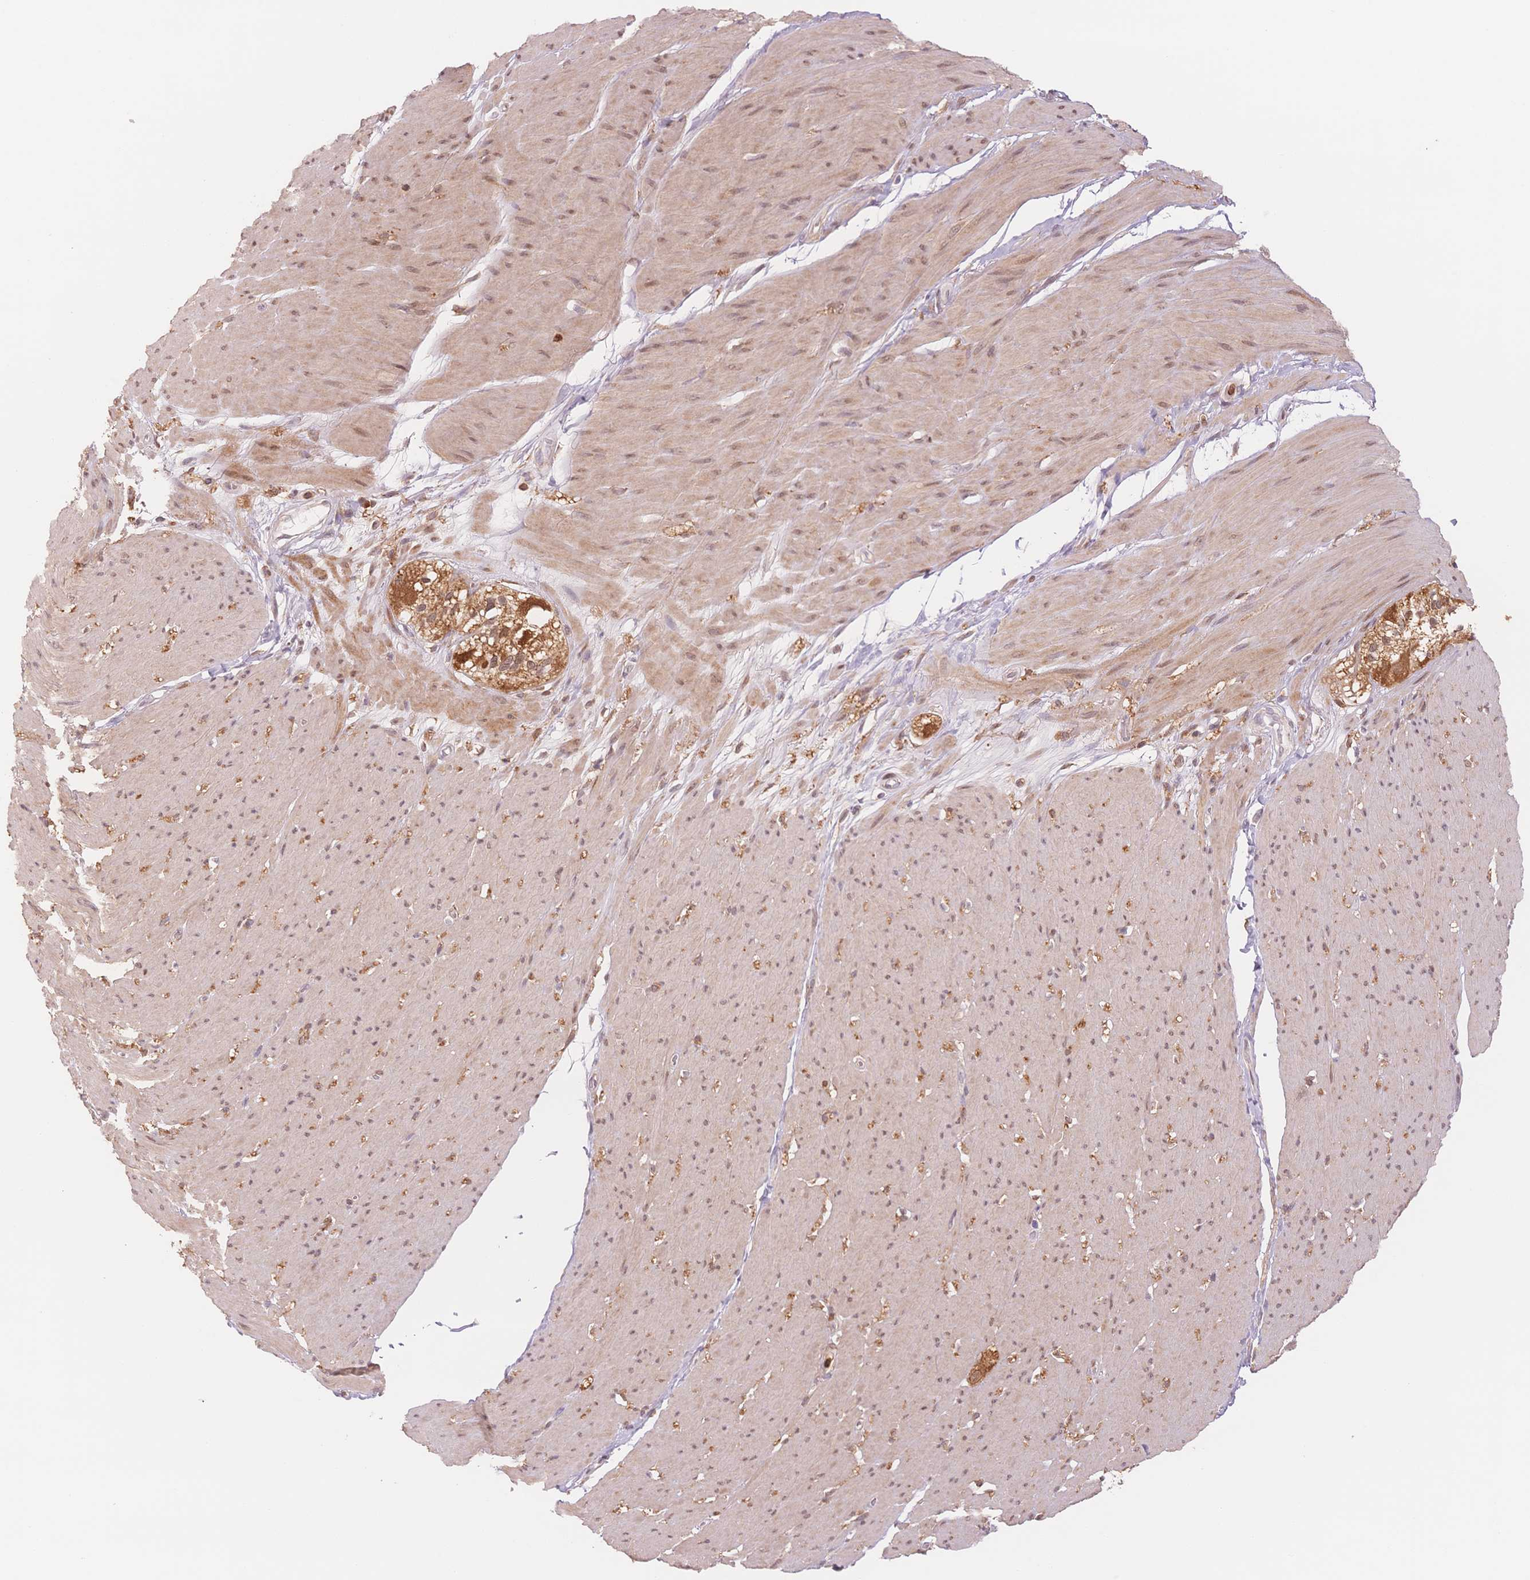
{"staining": {"intensity": "weak", "quantity": "25%-75%", "location": "cytoplasmic/membranous"}, "tissue": "smooth muscle", "cell_type": "Smooth muscle cells", "image_type": "normal", "snomed": [{"axis": "morphology", "description": "Normal tissue, NOS"}, {"axis": "topography", "description": "Smooth muscle"}, {"axis": "topography", "description": "Rectum"}], "caption": "A high-resolution histopathology image shows immunohistochemistry (IHC) staining of unremarkable smooth muscle, which displays weak cytoplasmic/membranous positivity in about 25%-75% of smooth muscle cells.", "gene": "STK39", "patient": {"sex": "male", "age": 53}}